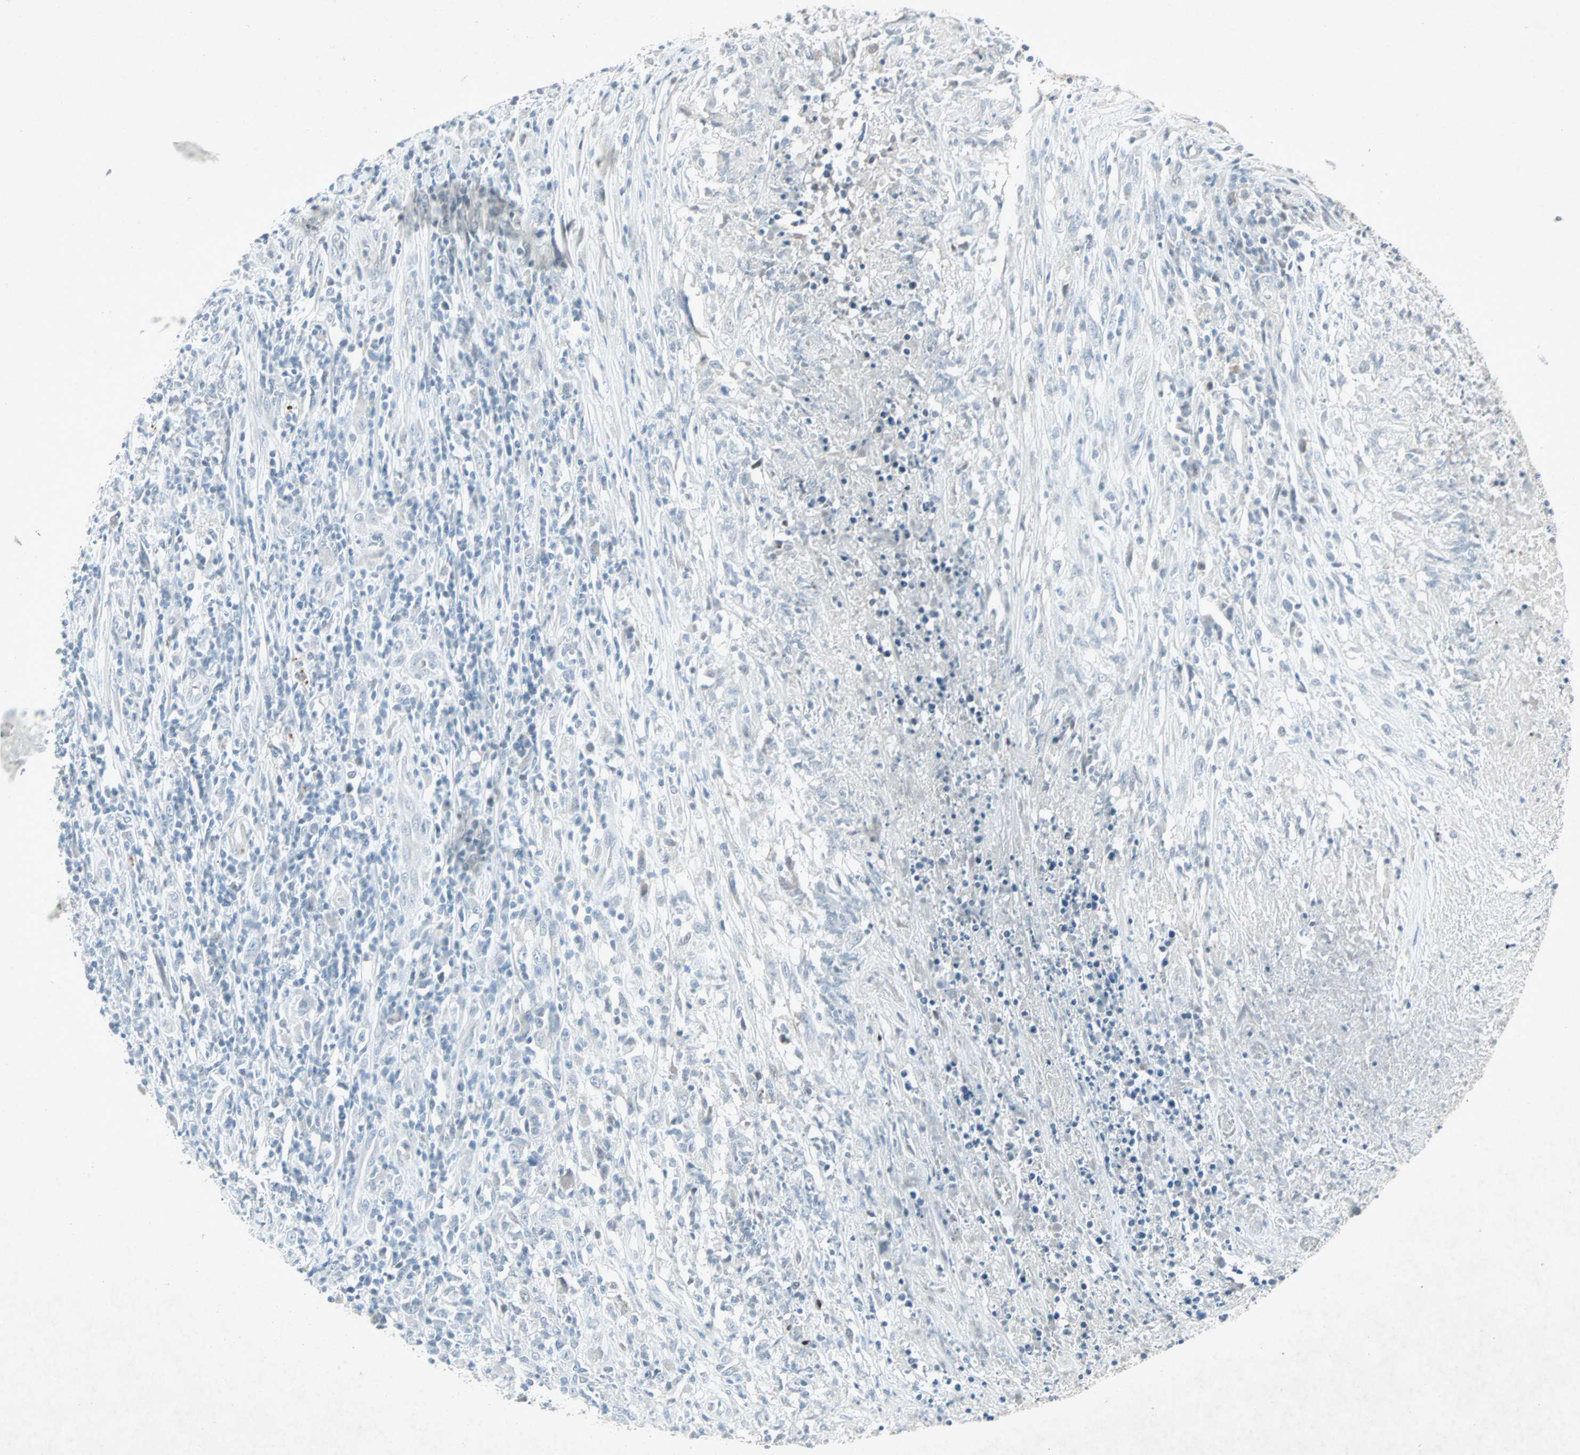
{"staining": {"intensity": "negative", "quantity": "none", "location": "none"}, "tissue": "lymphoma", "cell_type": "Tumor cells", "image_type": "cancer", "snomed": [{"axis": "morphology", "description": "Malignant lymphoma, non-Hodgkin's type, High grade"}, {"axis": "topography", "description": "Lymph node"}], "caption": "IHC micrograph of human high-grade malignant lymphoma, non-Hodgkin's type stained for a protein (brown), which displays no staining in tumor cells.", "gene": "LANCL3", "patient": {"sex": "female", "age": 84}}